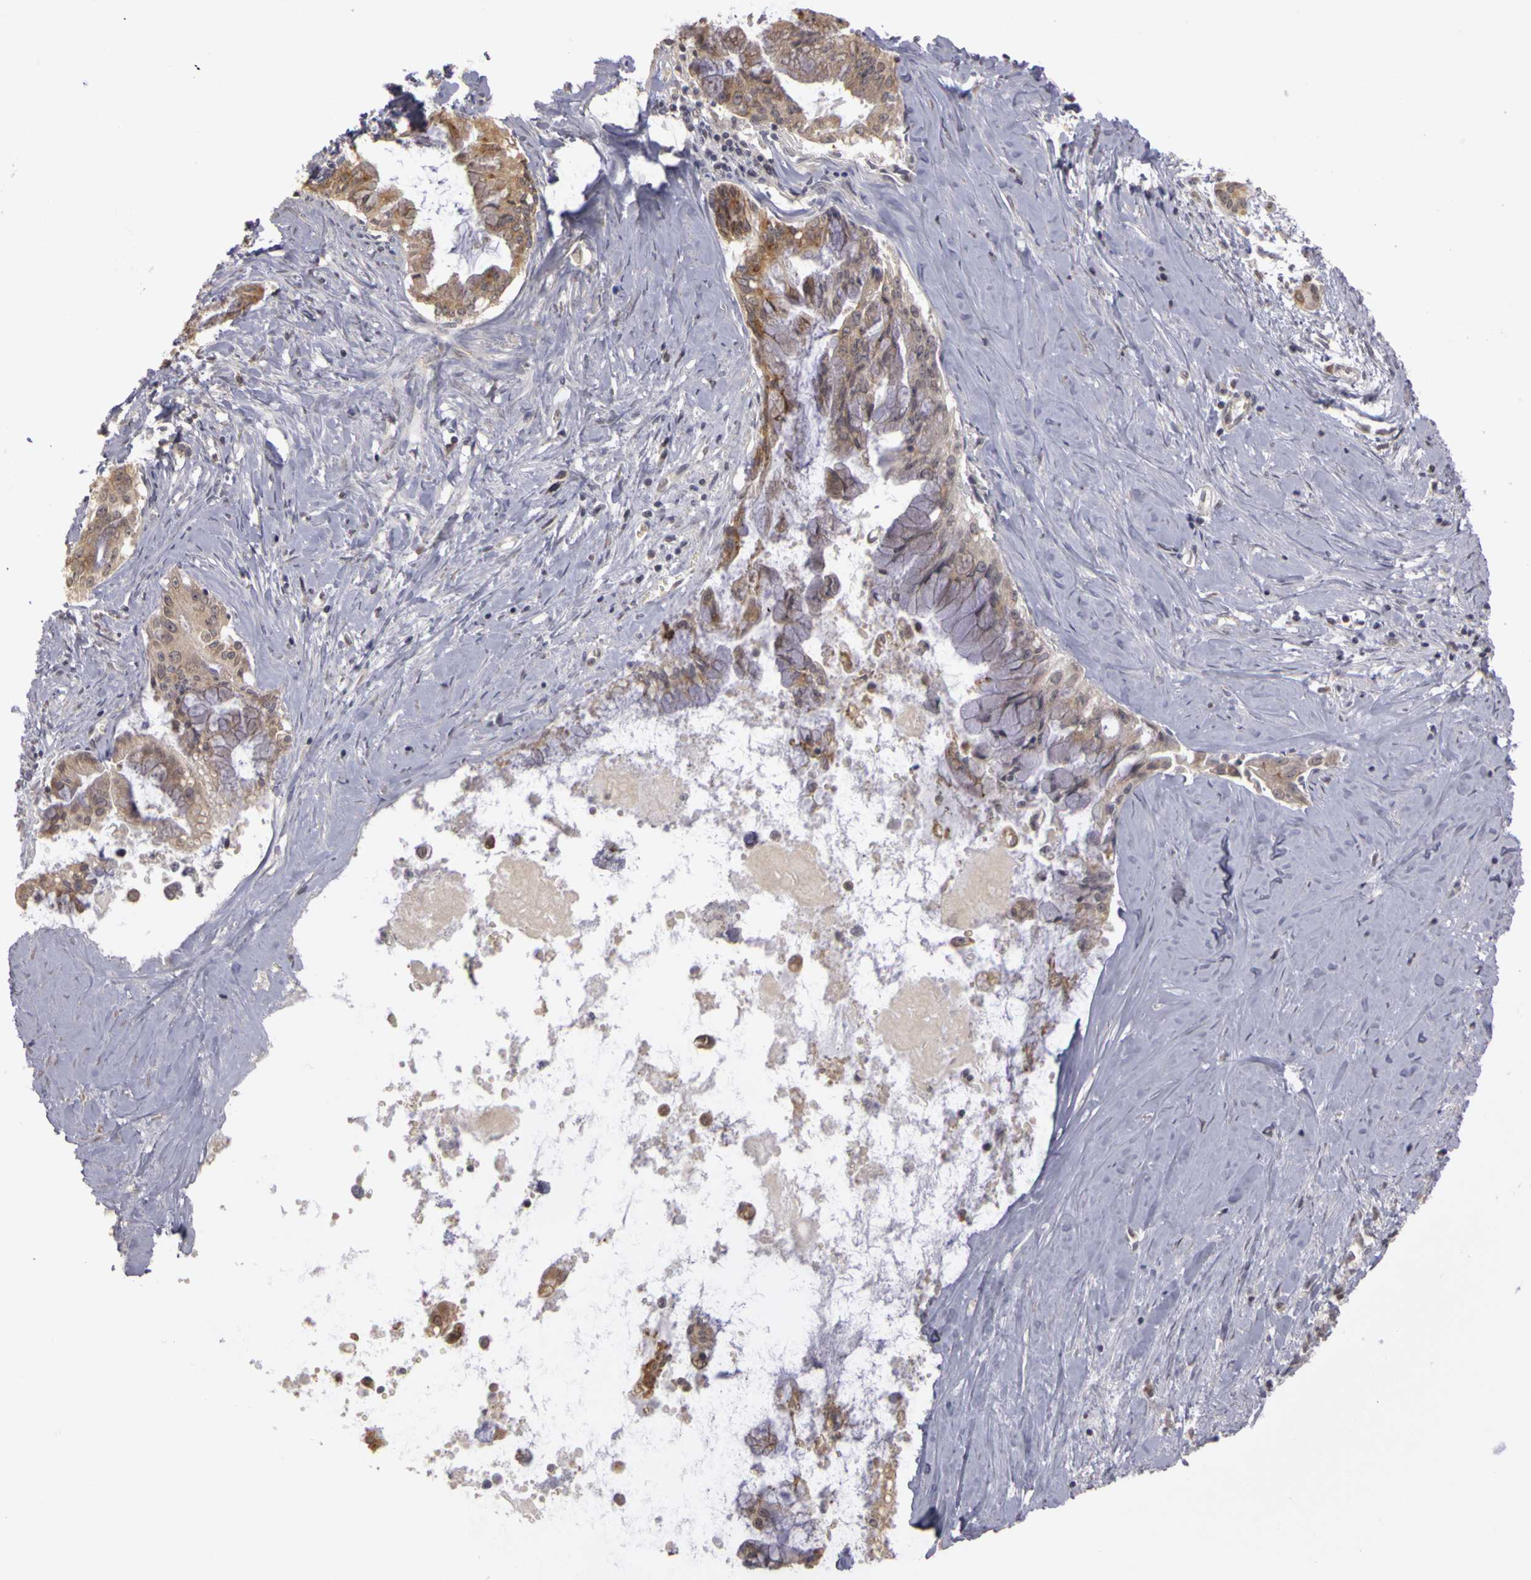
{"staining": {"intensity": "moderate", "quantity": ">75%", "location": "cytoplasmic/membranous"}, "tissue": "pancreatic cancer", "cell_type": "Tumor cells", "image_type": "cancer", "snomed": [{"axis": "morphology", "description": "Adenocarcinoma, NOS"}, {"axis": "topography", "description": "Pancreas"}], "caption": "There is medium levels of moderate cytoplasmic/membranous expression in tumor cells of adenocarcinoma (pancreatic), as demonstrated by immunohistochemical staining (brown color).", "gene": "FRMD7", "patient": {"sex": "male", "age": 59}}